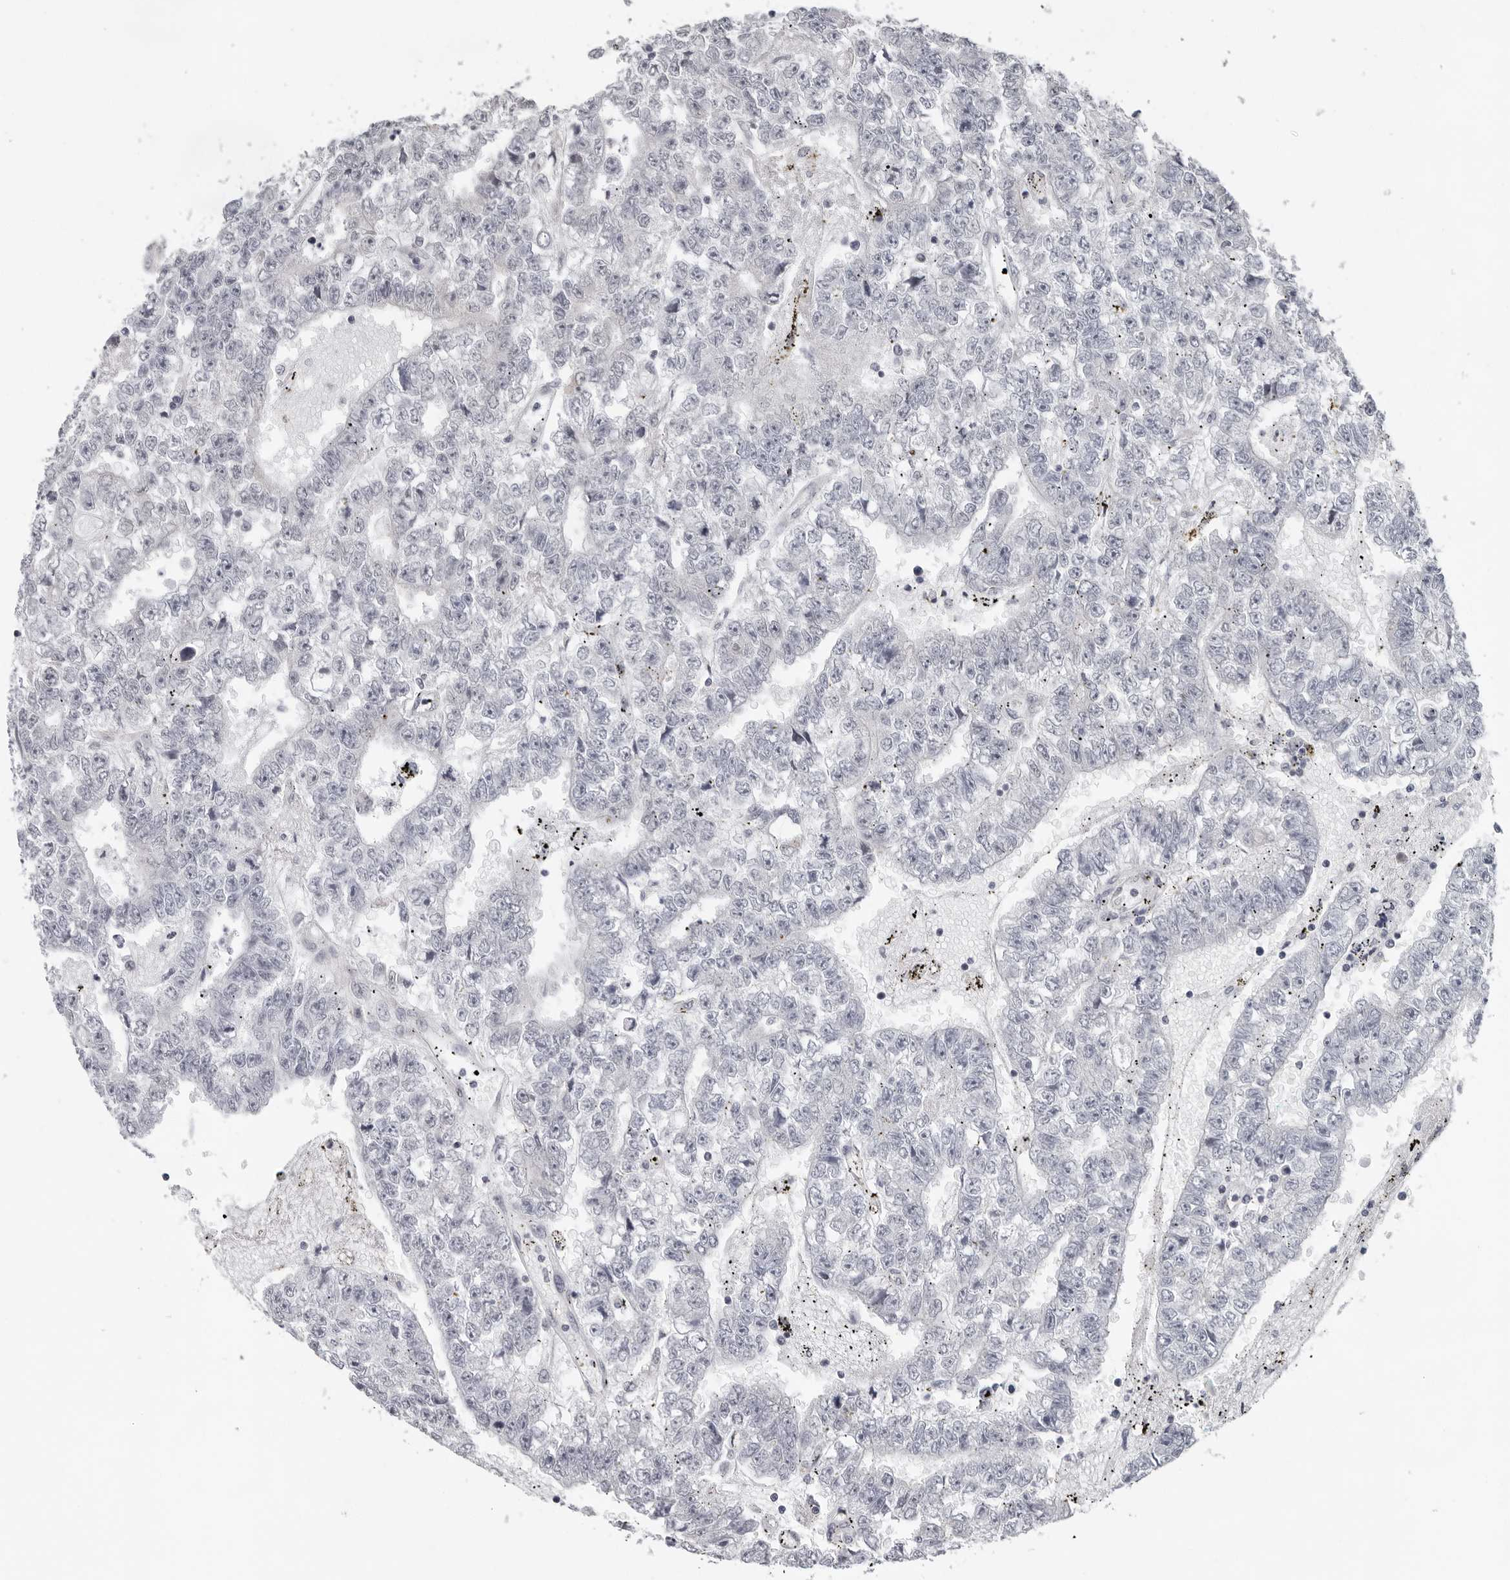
{"staining": {"intensity": "negative", "quantity": "none", "location": "none"}, "tissue": "testis cancer", "cell_type": "Tumor cells", "image_type": "cancer", "snomed": [{"axis": "morphology", "description": "Carcinoma, Embryonal, NOS"}, {"axis": "topography", "description": "Testis"}], "caption": "Protein analysis of embryonal carcinoma (testis) shows no significant staining in tumor cells.", "gene": "PIP4K2C", "patient": {"sex": "male", "age": 25}}